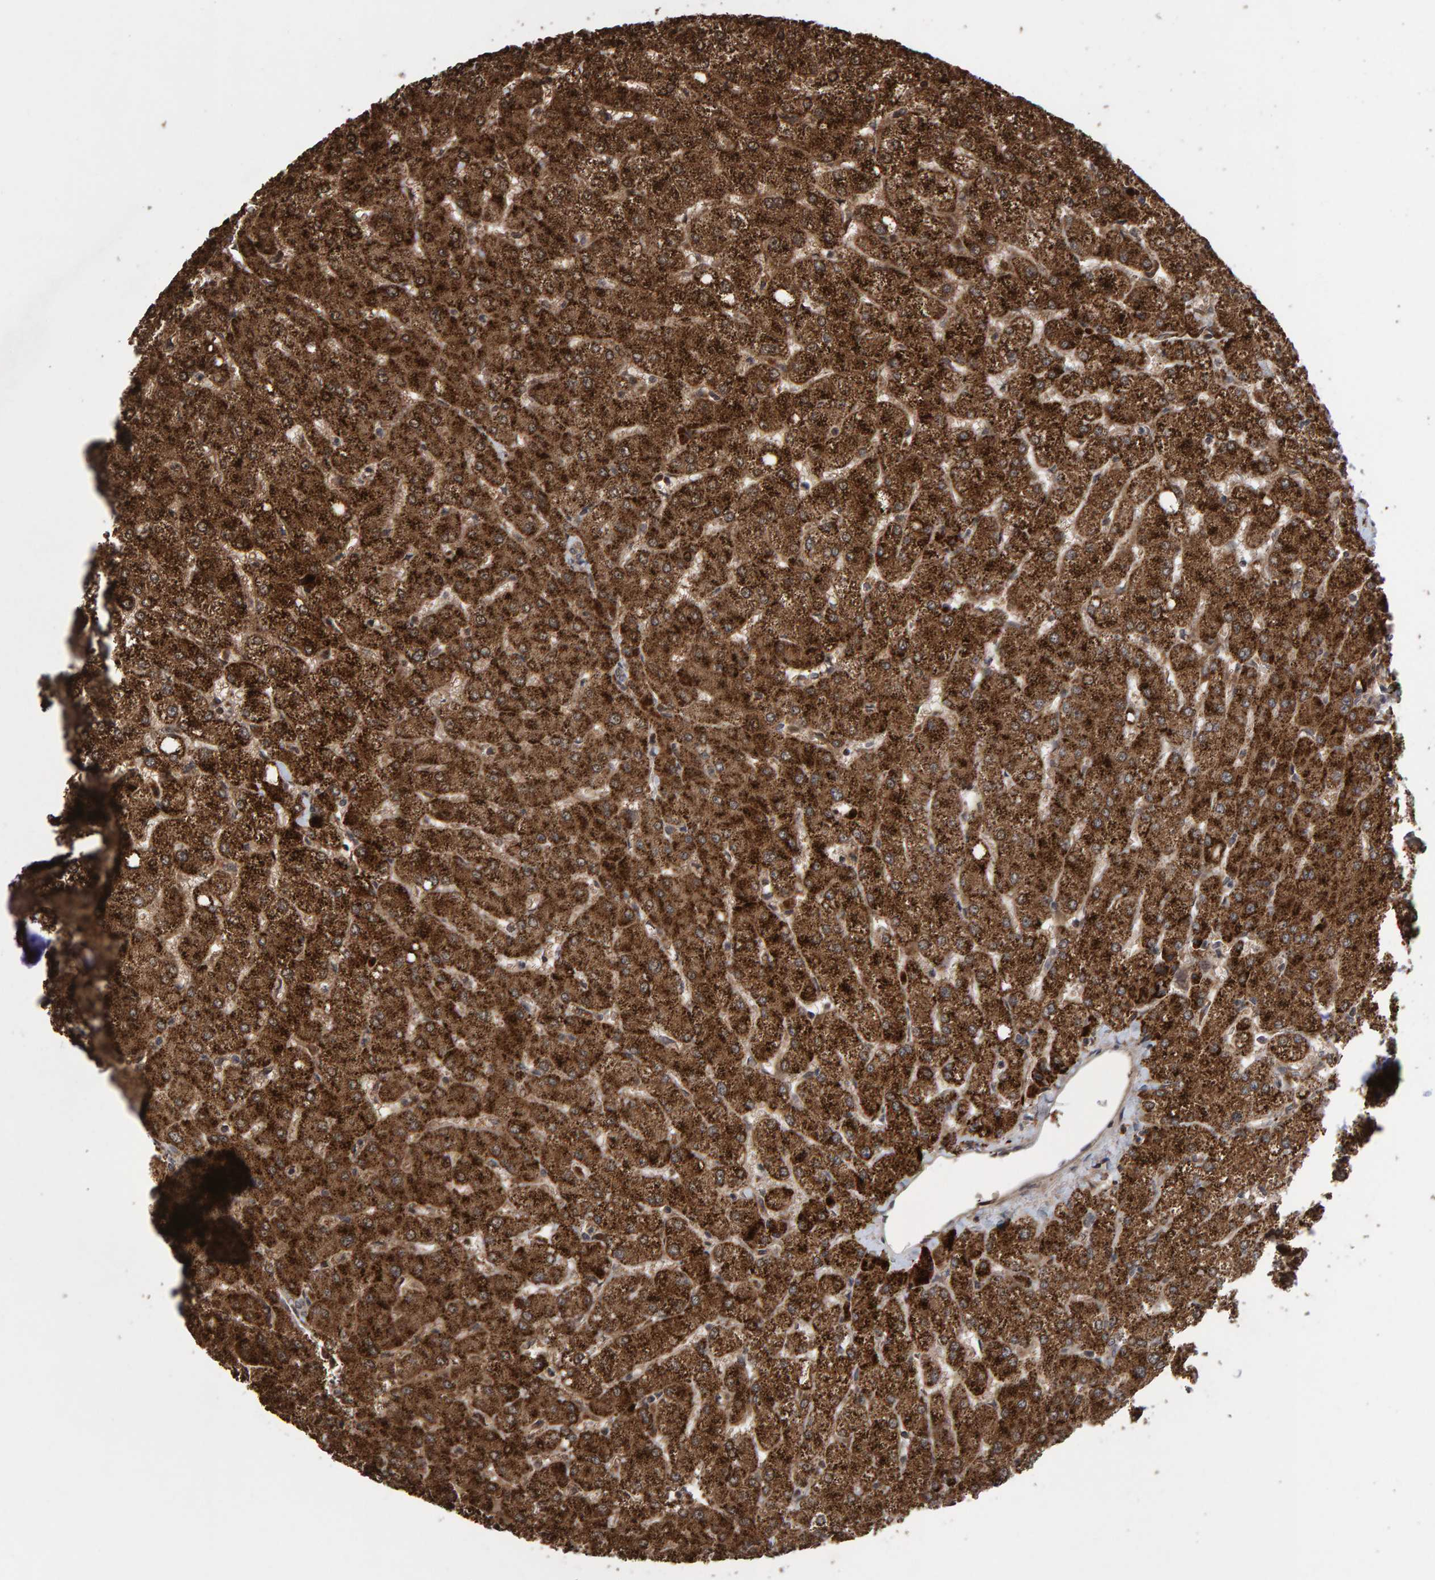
{"staining": {"intensity": "moderate", "quantity": ">75%", "location": "cytoplasmic/membranous,nuclear"}, "tissue": "liver", "cell_type": "Cholangiocytes", "image_type": "normal", "snomed": [{"axis": "morphology", "description": "Normal tissue, NOS"}, {"axis": "topography", "description": "Liver"}], "caption": "Protein staining displays moderate cytoplasmic/membranous,nuclear expression in about >75% of cholangiocytes in unremarkable liver.", "gene": "PECR", "patient": {"sex": "female", "age": 54}}